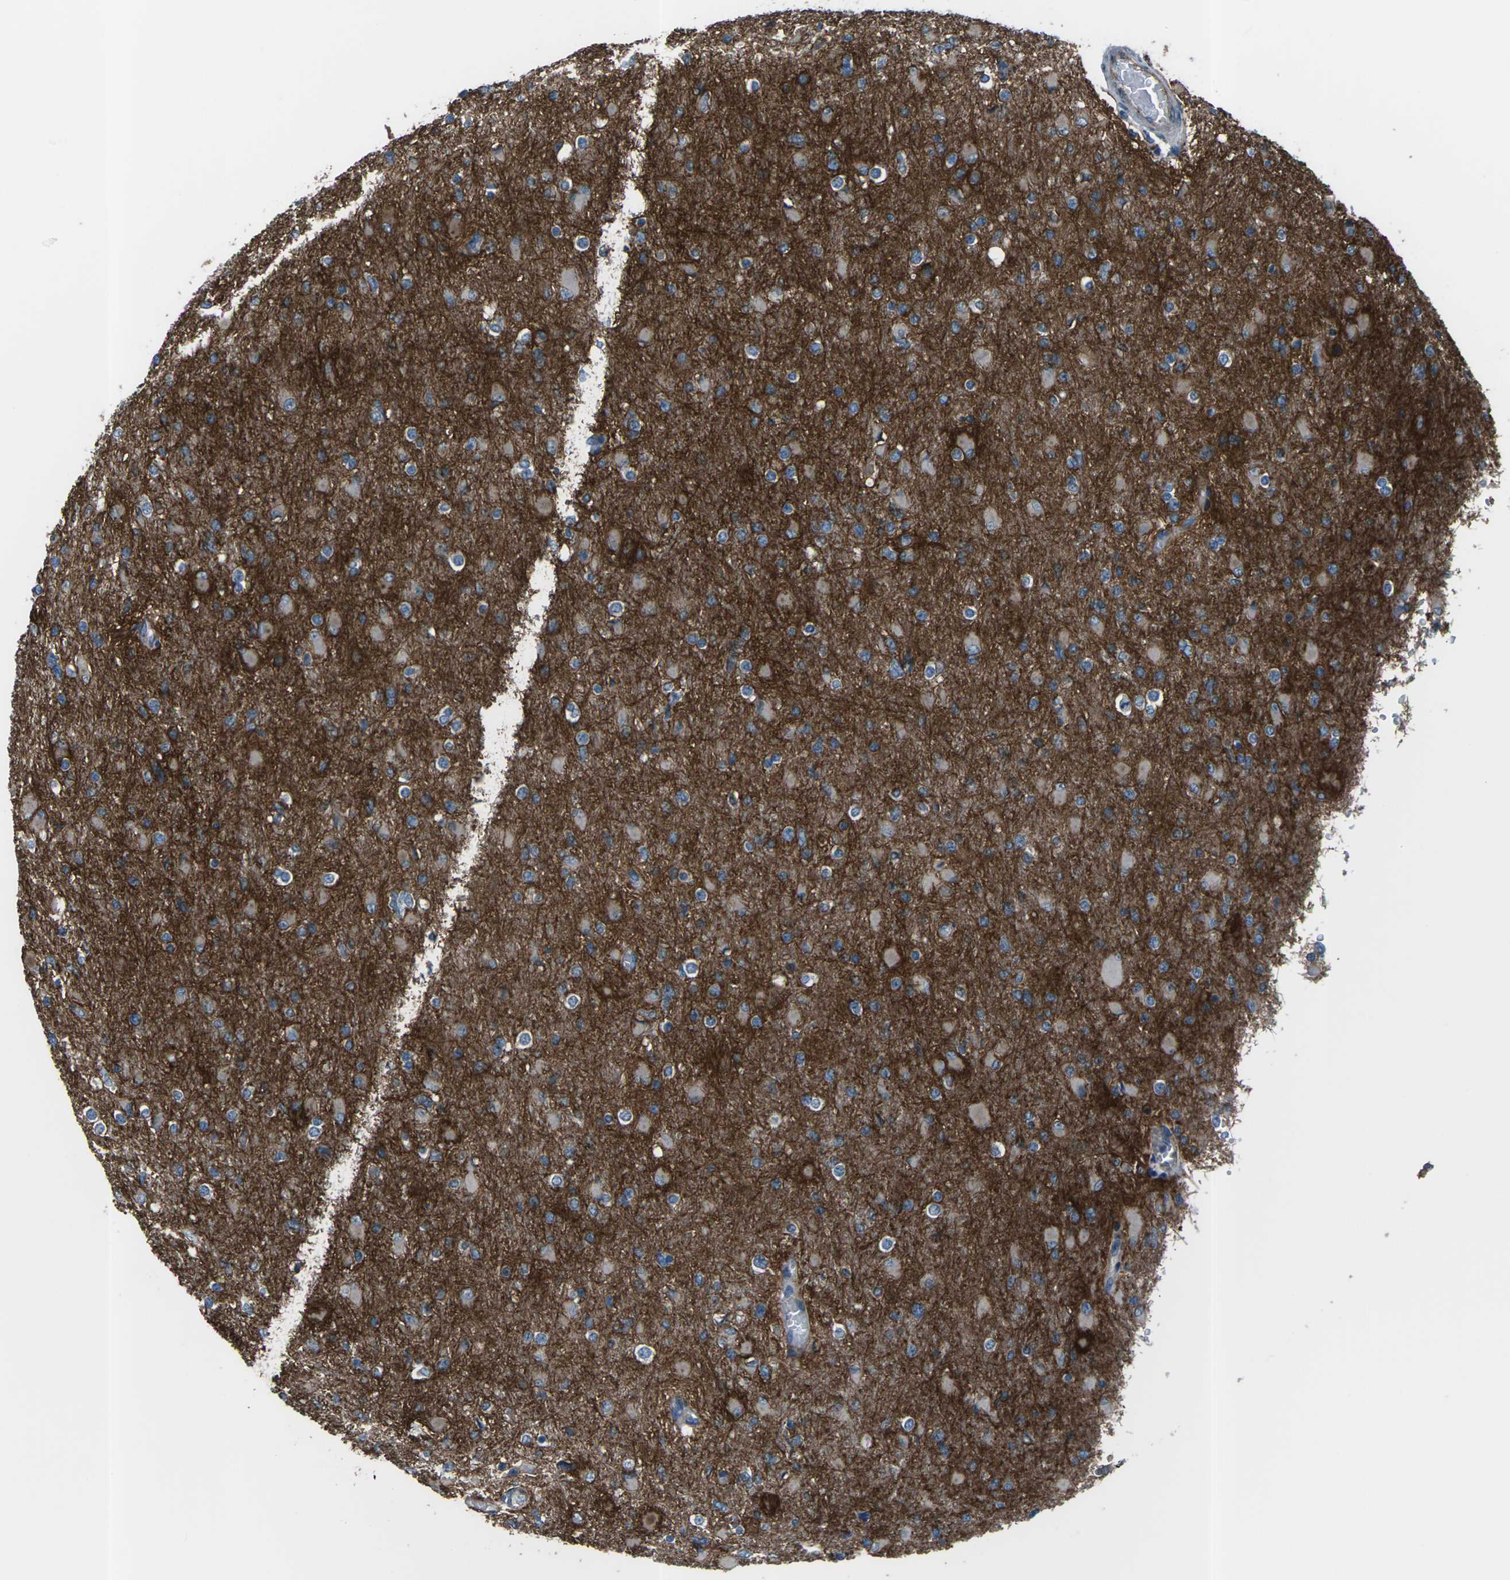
{"staining": {"intensity": "weak", "quantity": "<25%", "location": "cytoplasmic/membranous"}, "tissue": "glioma", "cell_type": "Tumor cells", "image_type": "cancer", "snomed": [{"axis": "morphology", "description": "Glioma, malignant, High grade"}, {"axis": "topography", "description": "Cerebral cortex"}], "caption": "High power microscopy histopathology image of an IHC micrograph of high-grade glioma (malignant), revealing no significant staining in tumor cells.", "gene": "CMTM4", "patient": {"sex": "female", "age": 36}}